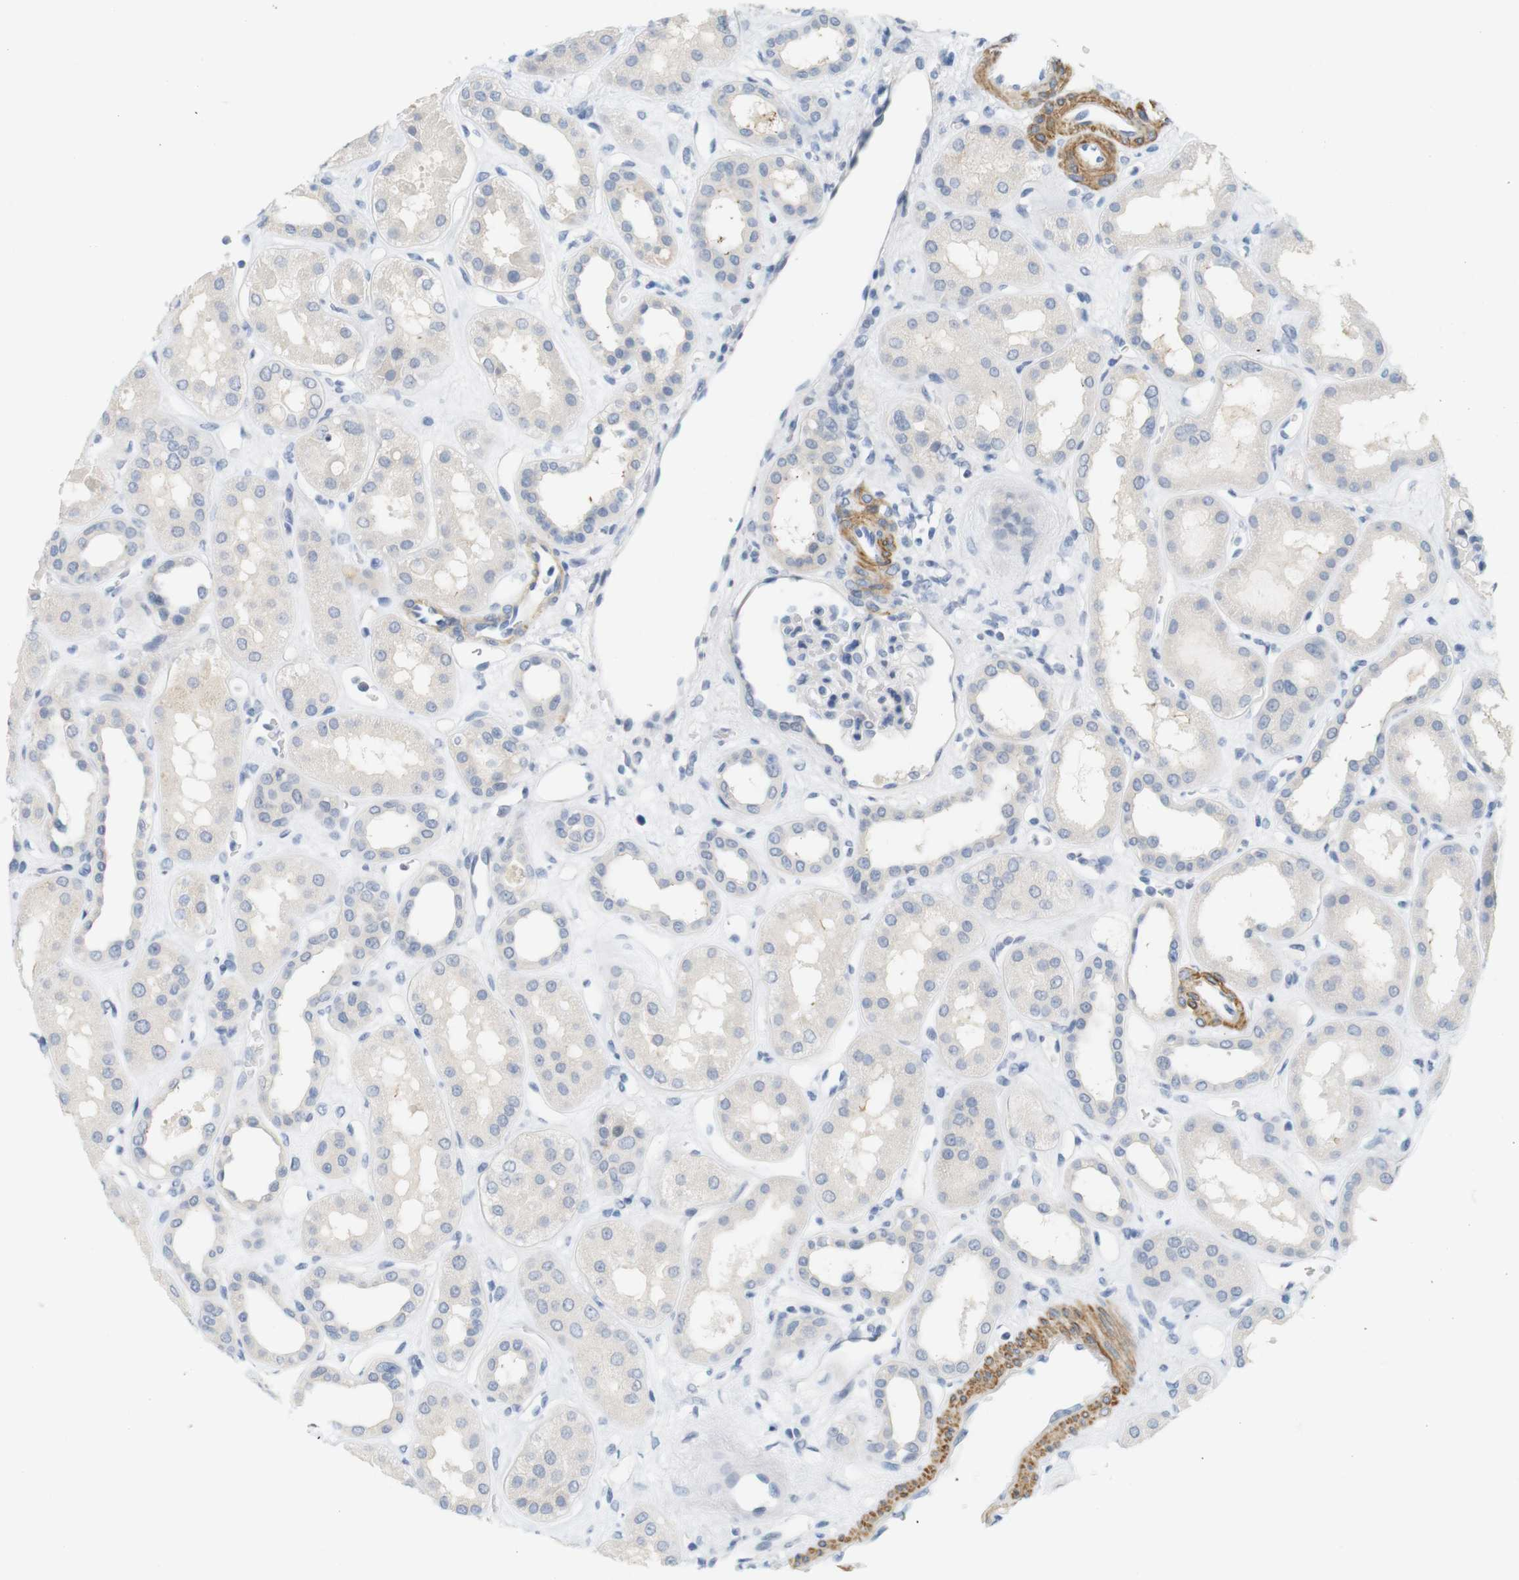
{"staining": {"intensity": "negative", "quantity": "none", "location": "none"}, "tissue": "kidney", "cell_type": "Cells in glomeruli", "image_type": "normal", "snomed": [{"axis": "morphology", "description": "Normal tissue, NOS"}, {"axis": "topography", "description": "Kidney"}], "caption": "This is a photomicrograph of immunohistochemistry (IHC) staining of normal kidney, which shows no expression in cells in glomeruli.", "gene": "HRH2", "patient": {"sex": "male", "age": 59}}